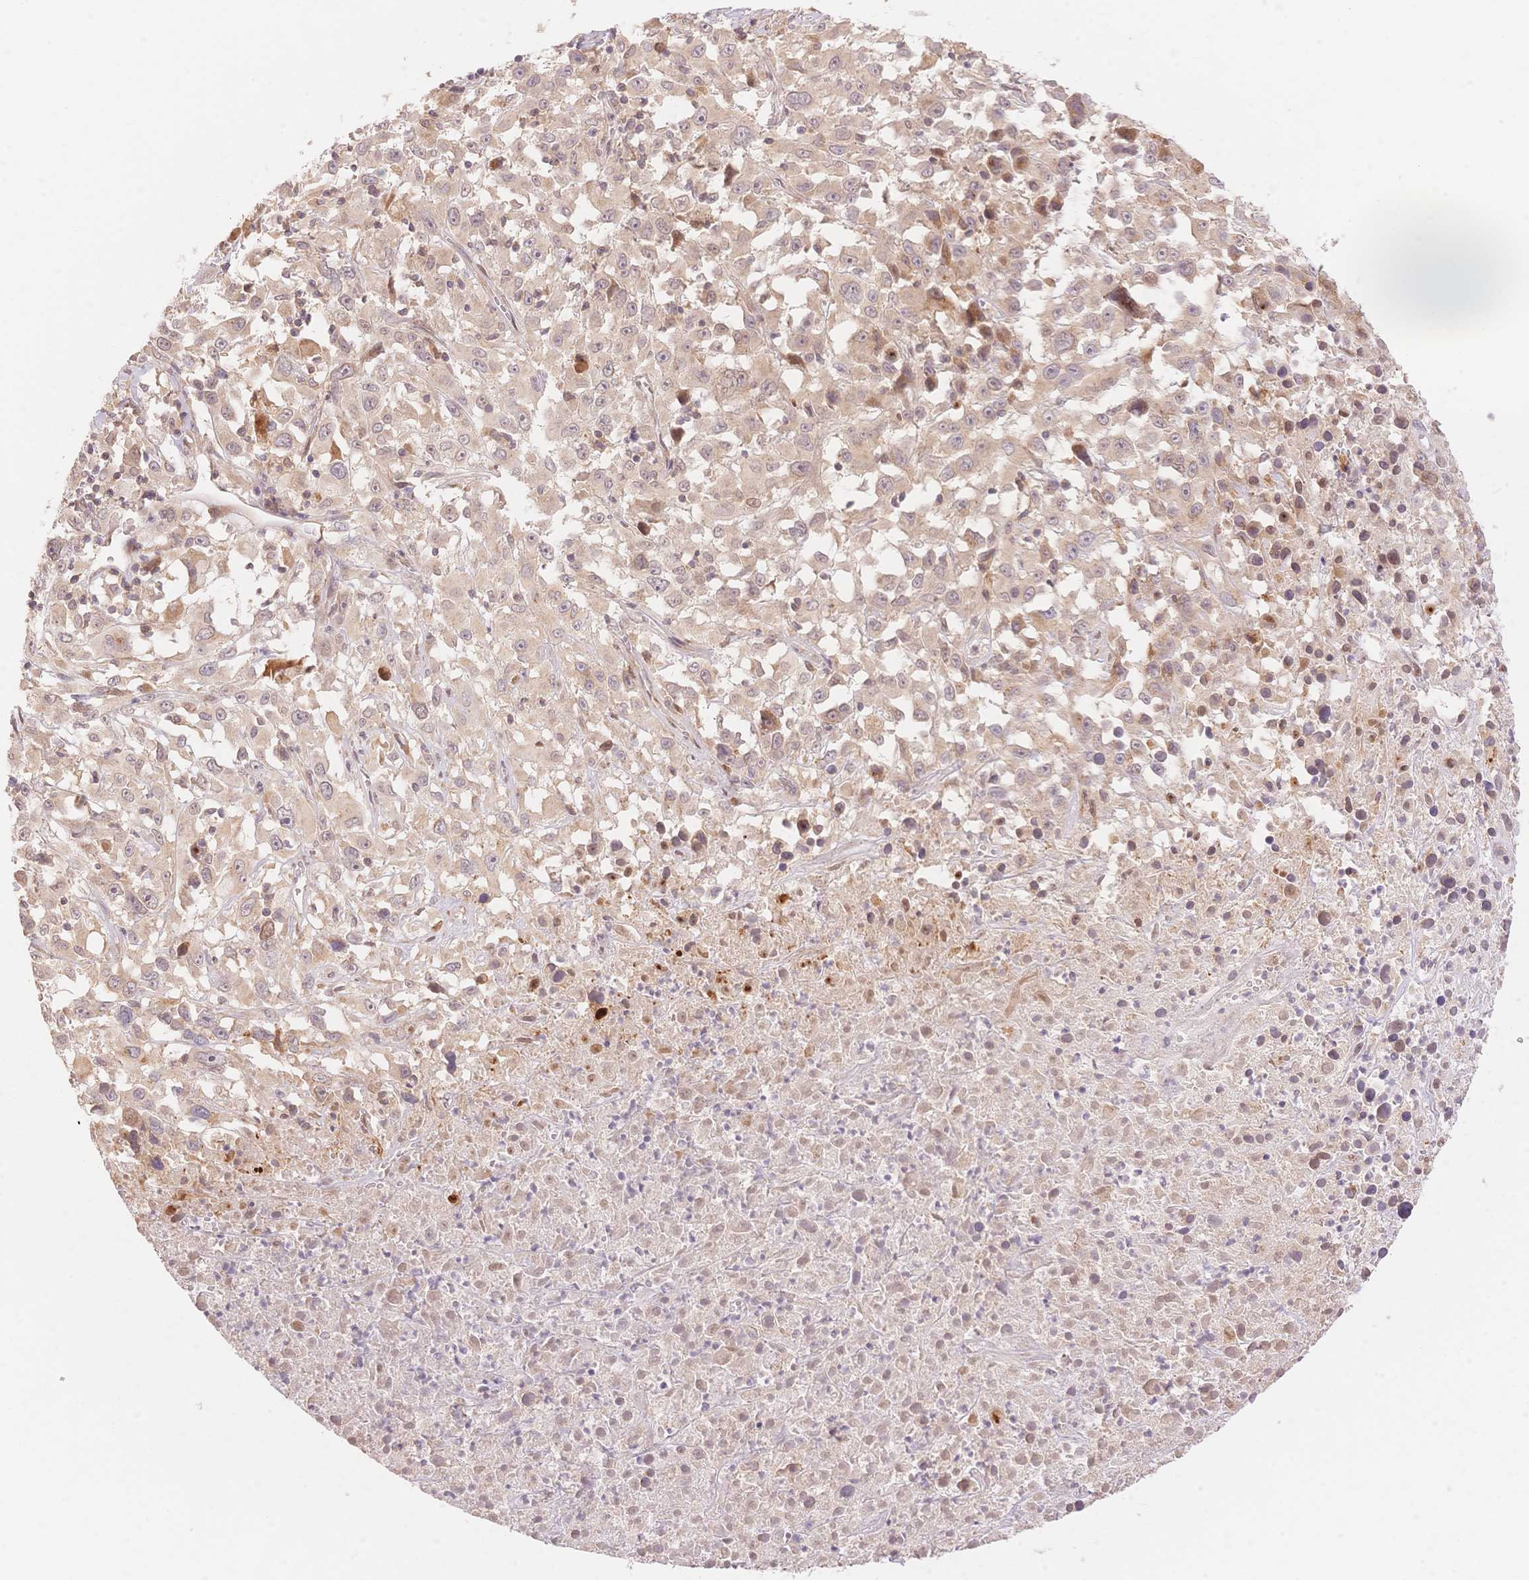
{"staining": {"intensity": "moderate", "quantity": "<25%", "location": "cytoplasmic/membranous,nuclear"}, "tissue": "melanoma", "cell_type": "Tumor cells", "image_type": "cancer", "snomed": [{"axis": "morphology", "description": "Malignant melanoma, Metastatic site"}, {"axis": "topography", "description": "Soft tissue"}], "caption": "Protein expression analysis of human malignant melanoma (metastatic site) reveals moderate cytoplasmic/membranous and nuclear positivity in about <25% of tumor cells.", "gene": "STK39", "patient": {"sex": "male", "age": 50}}